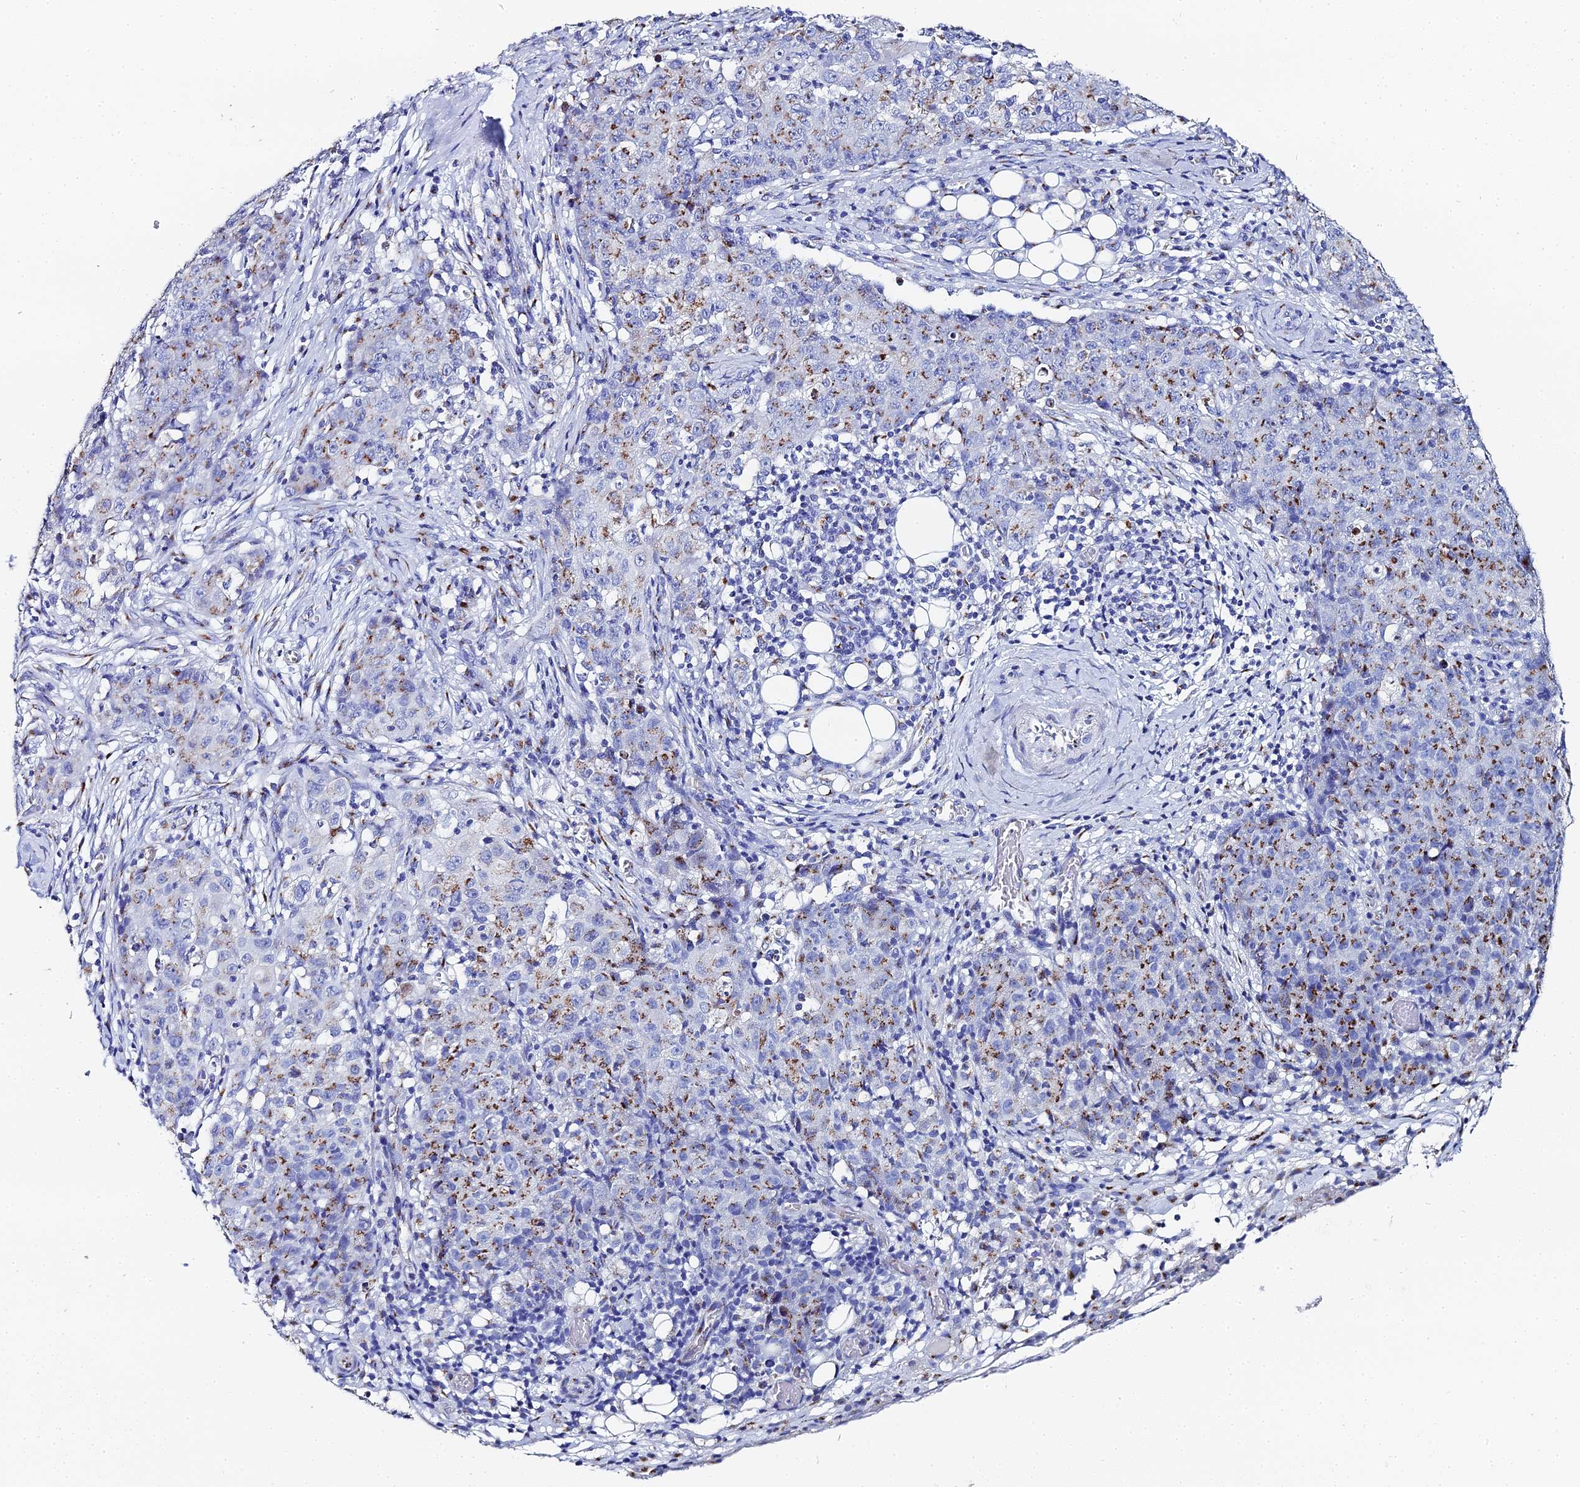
{"staining": {"intensity": "moderate", "quantity": "25%-75%", "location": "cytoplasmic/membranous"}, "tissue": "ovarian cancer", "cell_type": "Tumor cells", "image_type": "cancer", "snomed": [{"axis": "morphology", "description": "Carcinoma, endometroid"}, {"axis": "topography", "description": "Ovary"}], "caption": "An immunohistochemistry photomicrograph of tumor tissue is shown. Protein staining in brown labels moderate cytoplasmic/membranous positivity in ovarian cancer (endometroid carcinoma) within tumor cells.", "gene": "ENSG00000268674", "patient": {"sex": "female", "age": 42}}